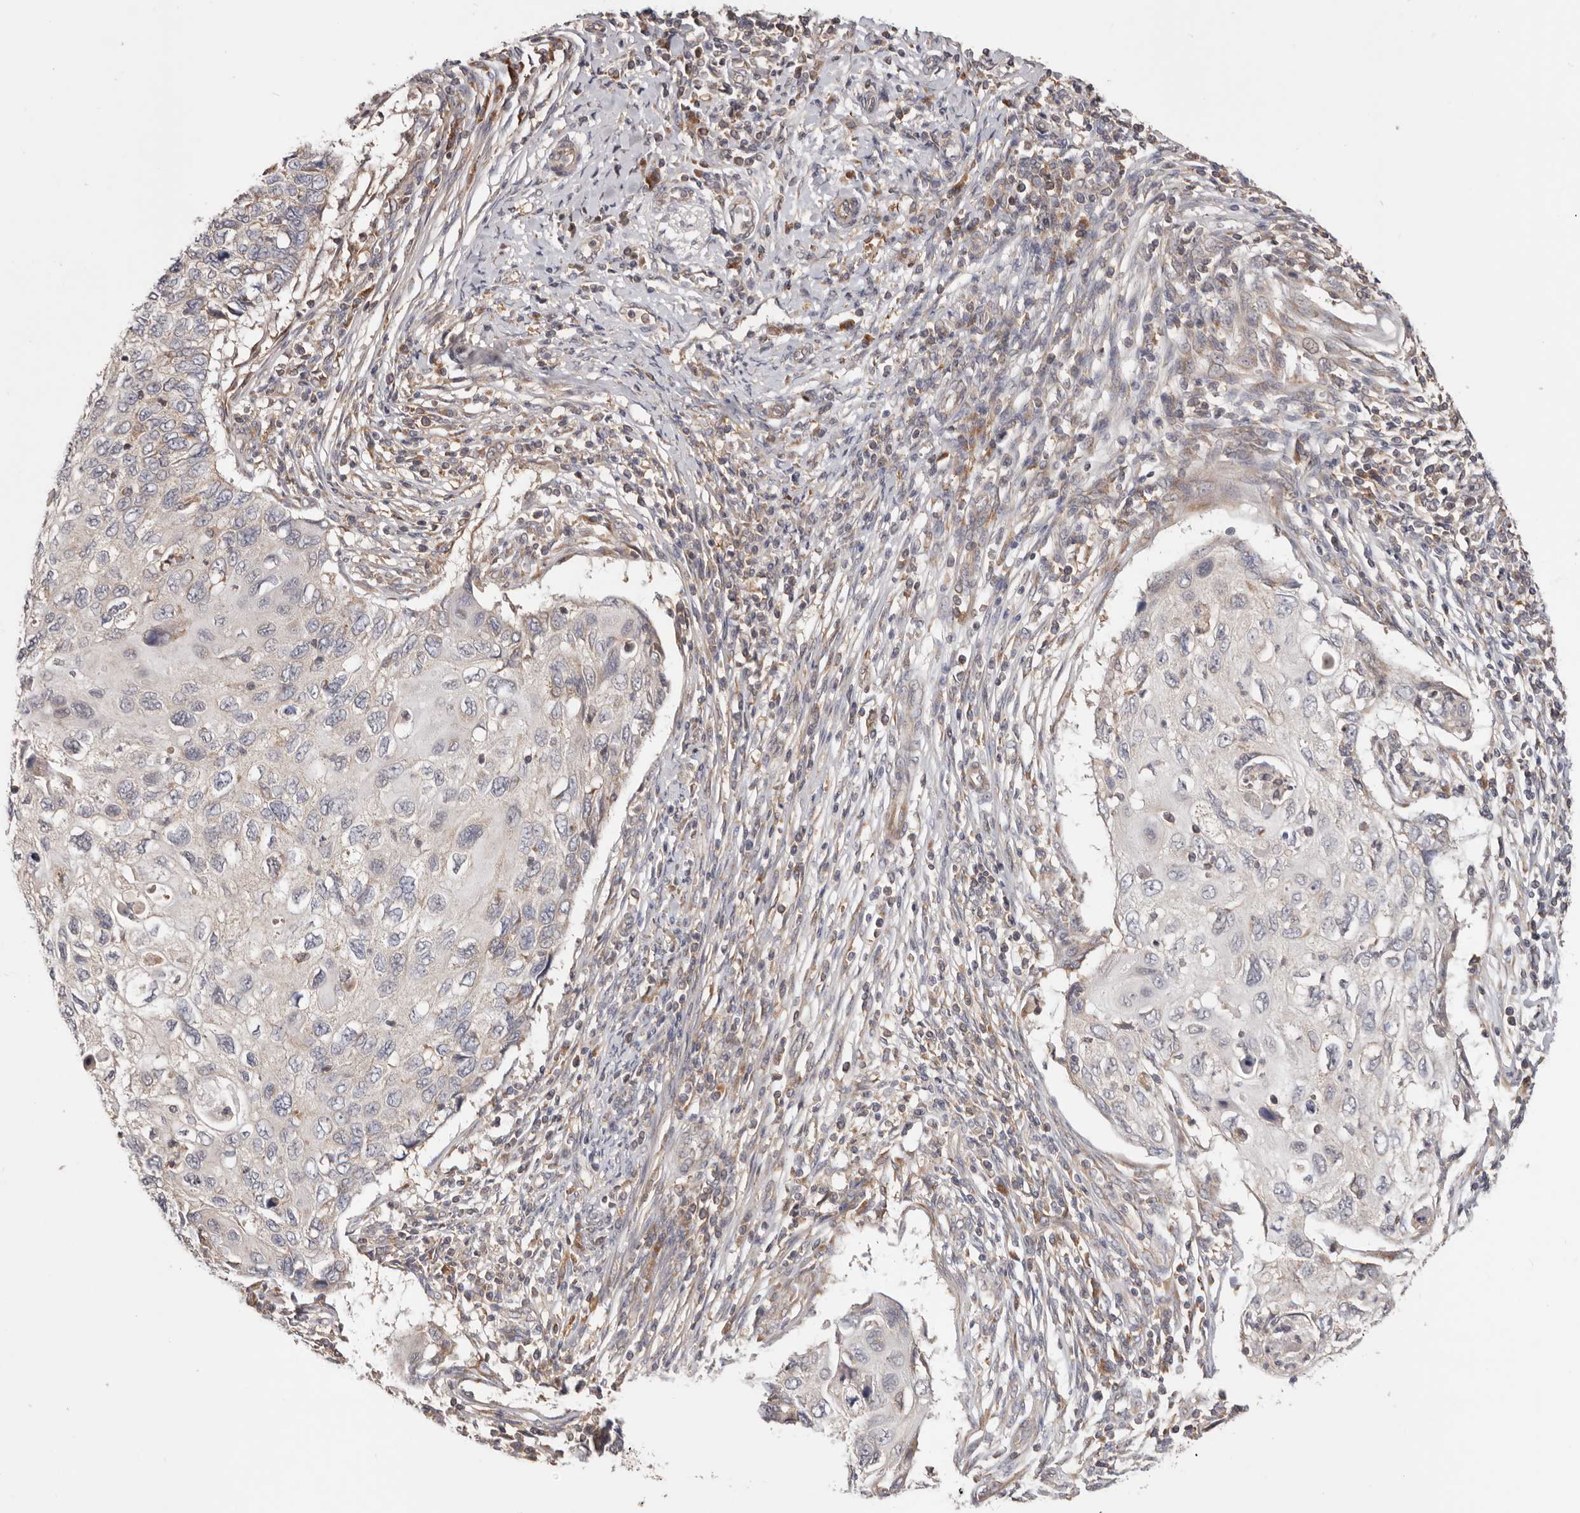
{"staining": {"intensity": "negative", "quantity": "none", "location": "none"}, "tissue": "cervical cancer", "cell_type": "Tumor cells", "image_type": "cancer", "snomed": [{"axis": "morphology", "description": "Squamous cell carcinoma, NOS"}, {"axis": "topography", "description": "Cervix"}], "caption": "Image shows no significant protein expression in tumor cells of cervical cancer (squamous cell carcinoma).", "gene": "LRP6", "patient": {"sex": "female", "age": 70}}